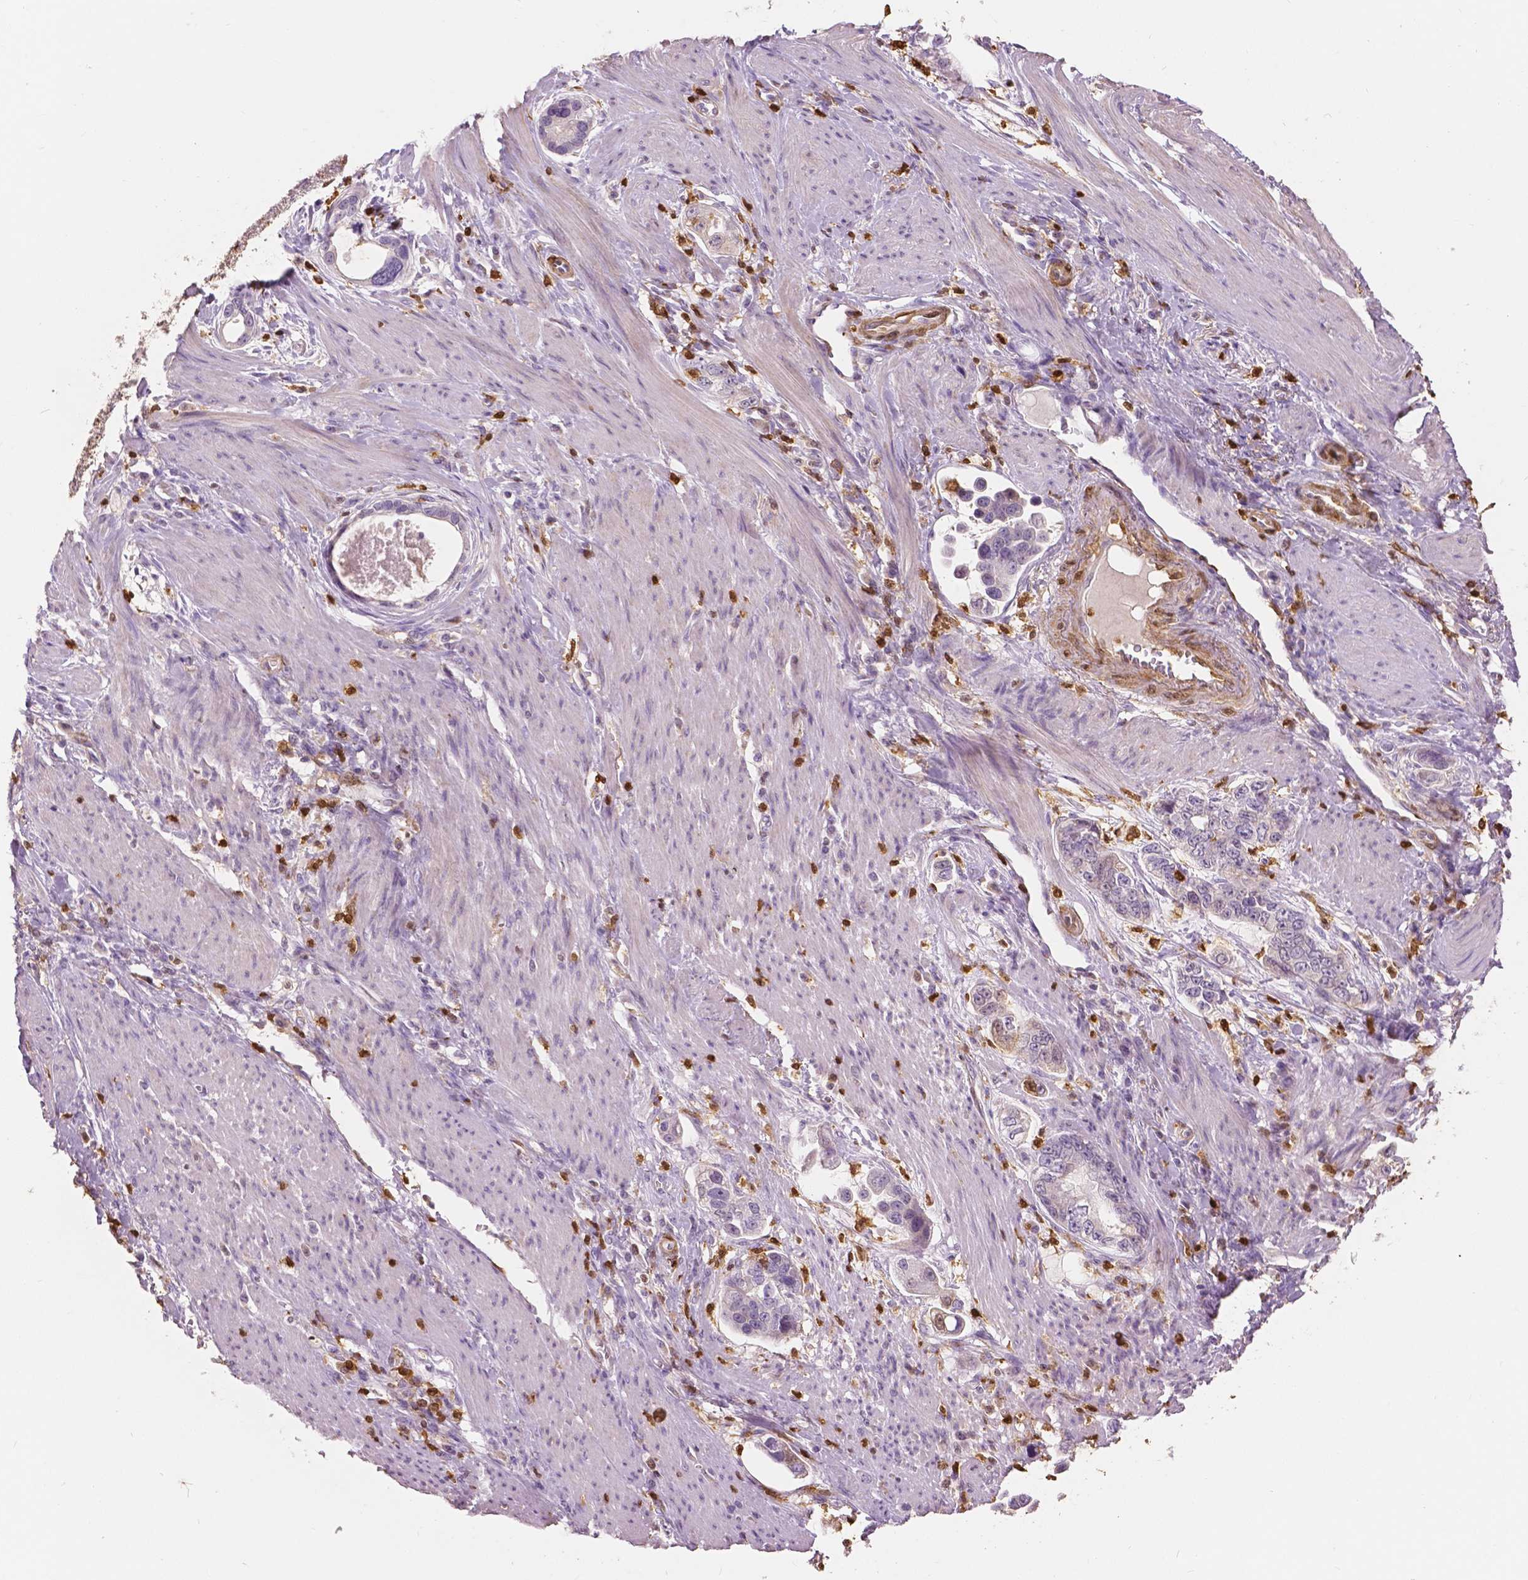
{"staining": {"intensity": "negative", "quantity": "none", "location": "none"}, "tissue": "stomach cancer", "cell_type": "Tumor cells", "image_type": "cancer", "snomed": [{"axis": "morphology", "description": "Adenocarcinoma, NOS"}, {"axis": "topography", "description": "Stomach, lower"}], "caption": "Tumor cells show no significant protein expression in stomach cancer.", "gene": "S100A4", "patient": {"sex": "female", "age": 93}}